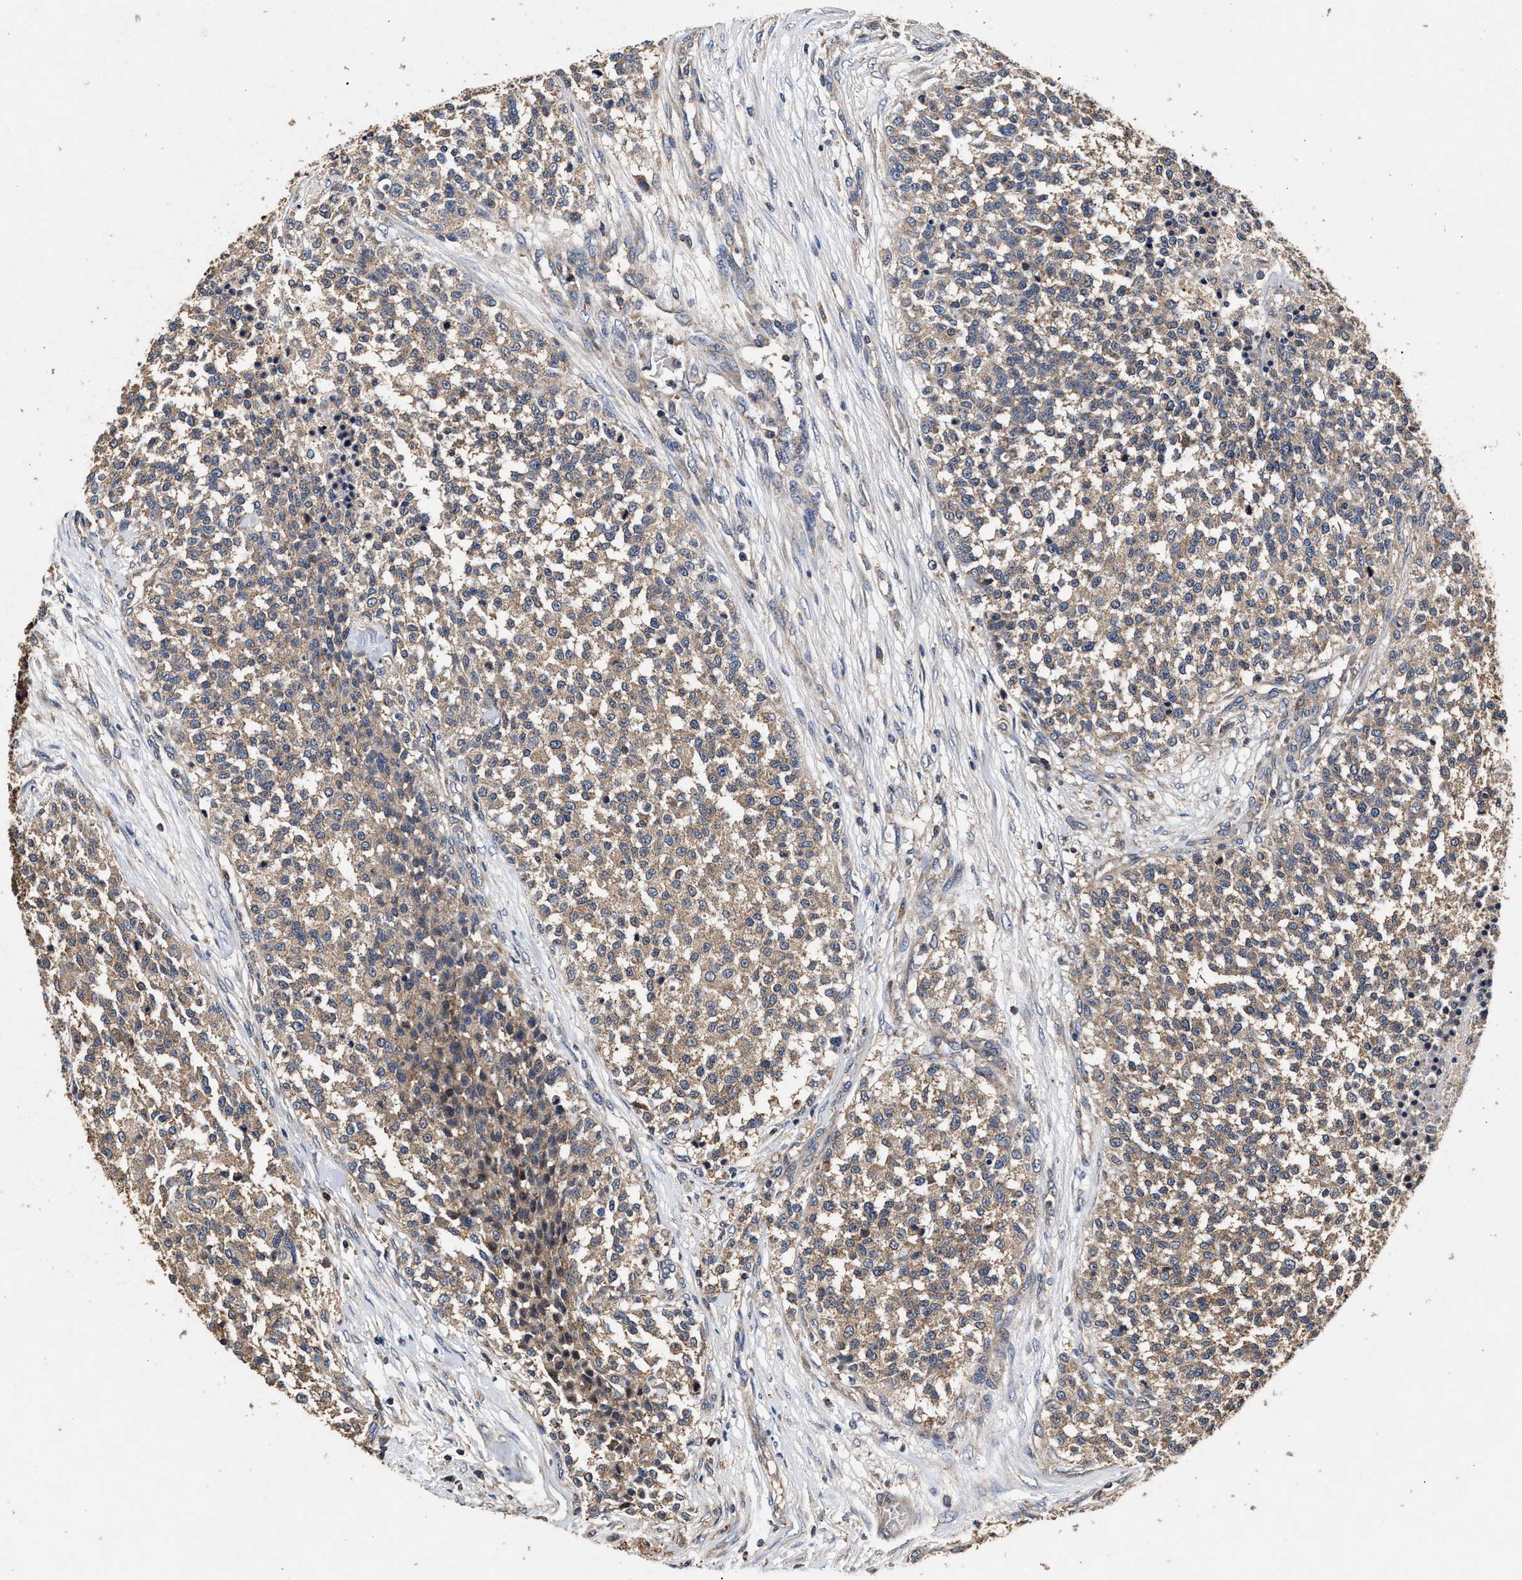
{"staining": {"intensity": "weak", "quantity": ">75%", "location": "cytoplasmic/membranous"}, "tissue": "testis cancer", "cell_type": "Tumor cells", "image_type": "cancer", "snomed": [{"axis": "morphology", "description": "Seminoma, NOS"}, {"axis": "topography", "description": "Testis"}], "caption": "High-magnification brightfield microscopy of testis cancer (seminoma) stained with DAB (3,3'-diaminobenzidine) (brown) and counterstained with hematoxylin (blue). tumor cells exhibit weak cytoplasmic/membranous positivity is present in about>75% of cells.", "gene": "NFKB2", "patient": {"sex": "male", "age": 59}}